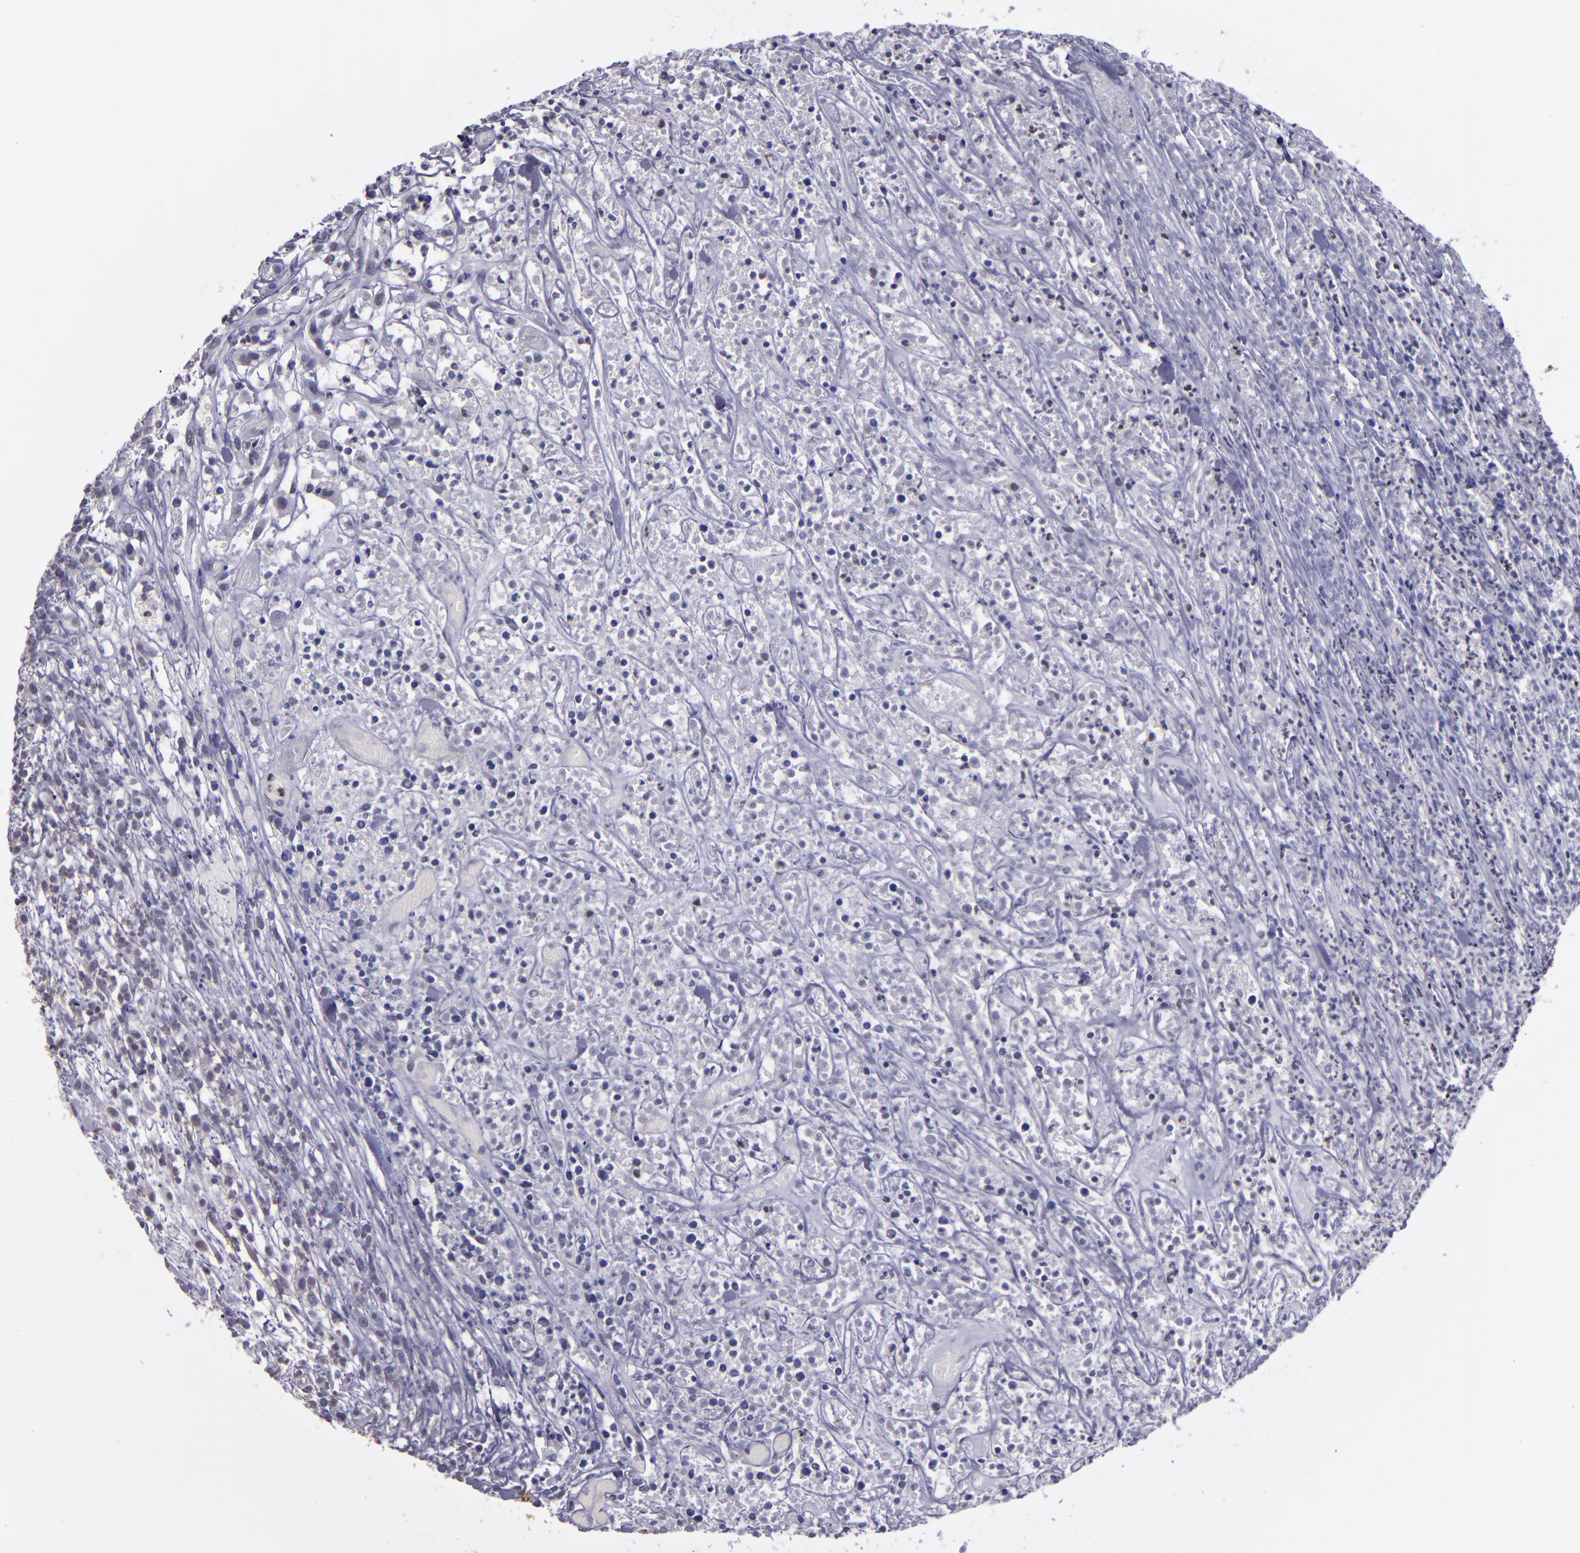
{"staining": {"intensity": "negative", "quantity": "none", "location": "none"}, "tissue": "lymphoma", "cell_type": "Tumor cells", "image_type": "cancer", "snomed": [{"axis": "morphology", "description": "Malignant lymphoma, non-Hodgkin's type, High grade"}, {"axis": "topography", "description": "Lymph node"}], "caption": "The photomicrograph demonstrates no significant staining in tumor cells of lymphoma.", "gene": "CEBPE", "patient": {"sex": "female", "age": 73}}